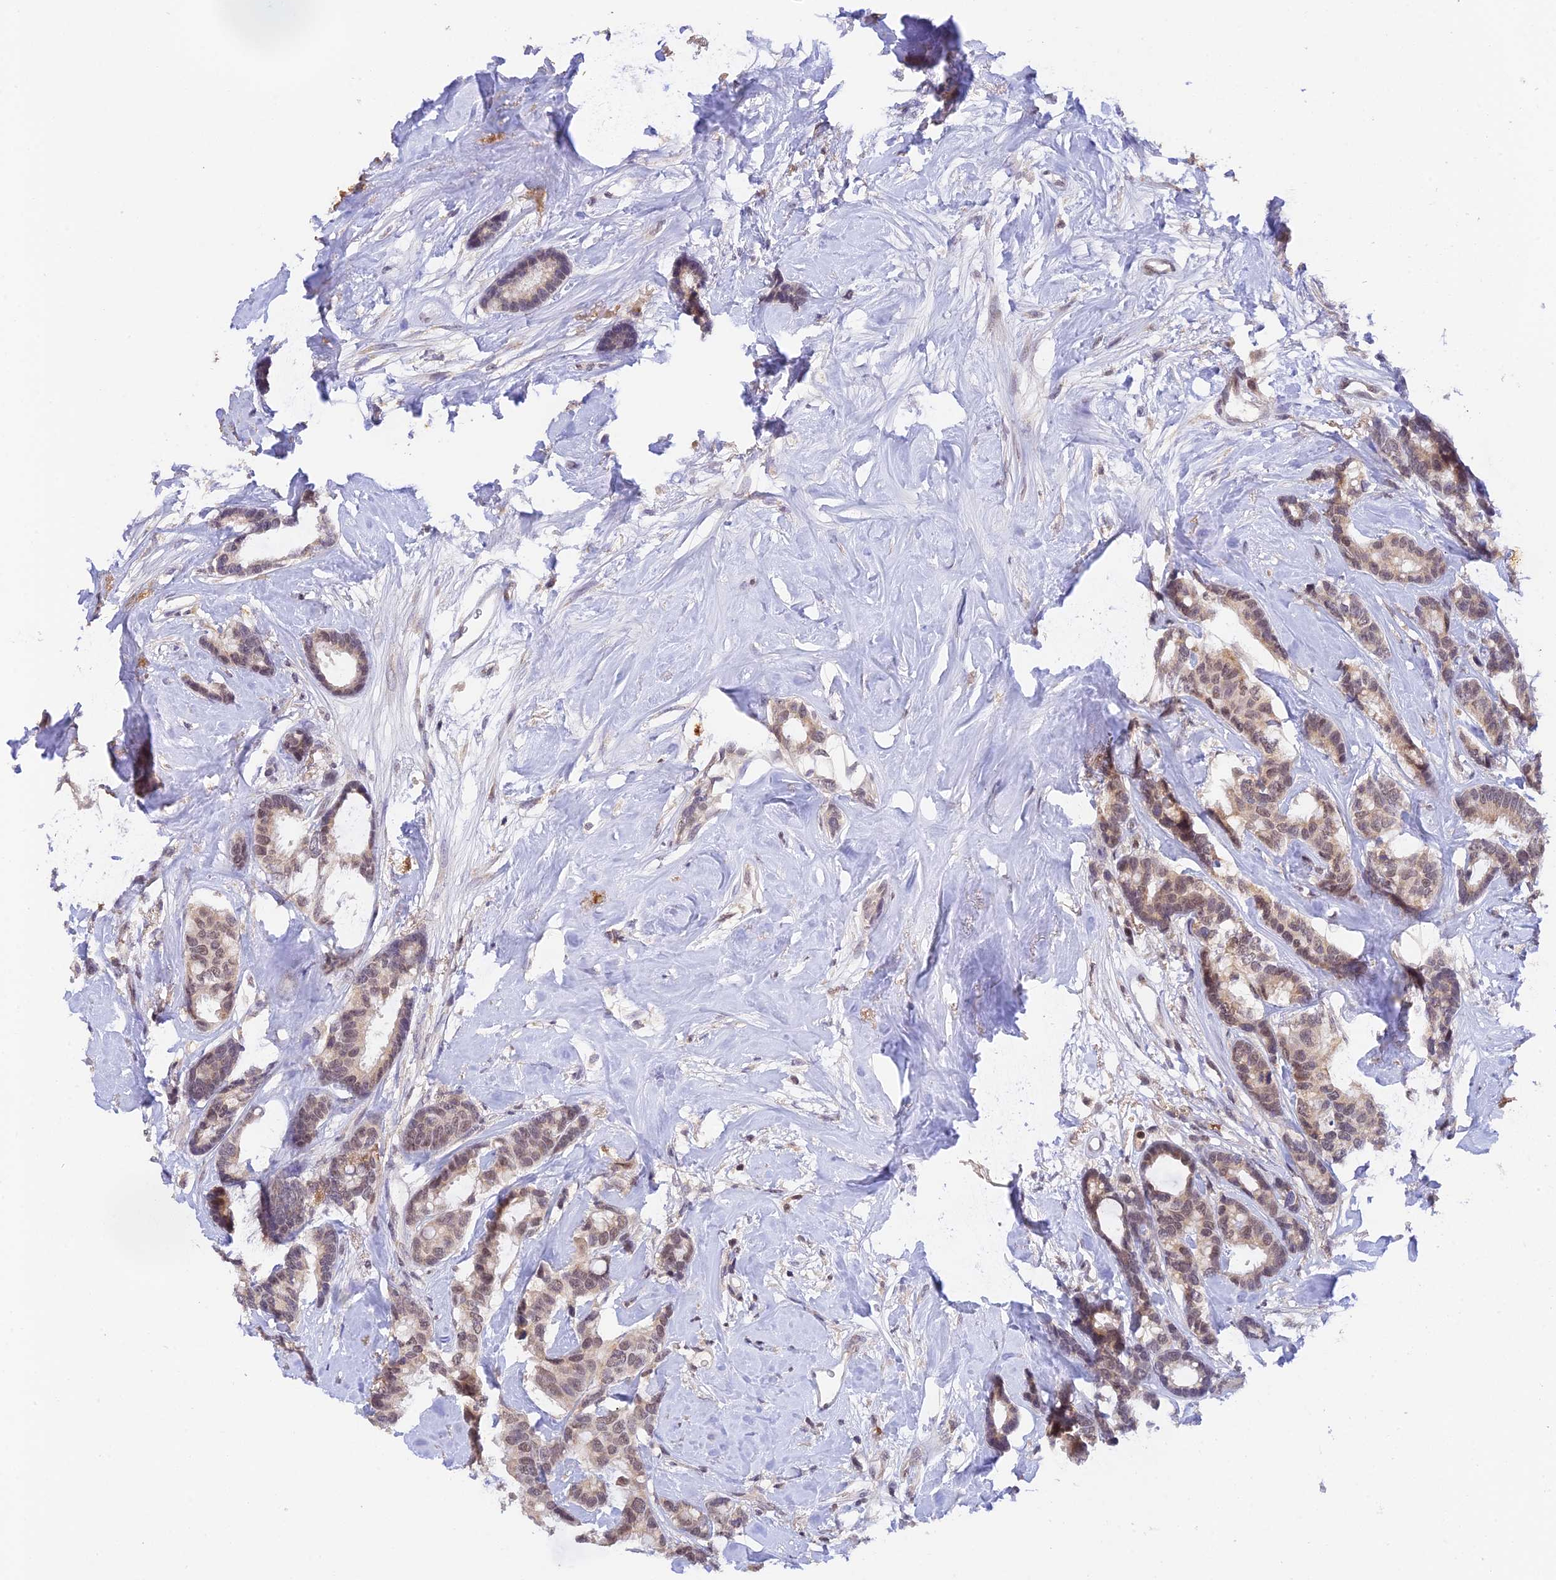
{"staining": {"intensity": "weak", "quantity": "25%-75%", "location": "nuclear"}, "tissue": "breast cancer", "cell_type": "Tumor cells", "image_type": "cancer", "snomed": [{"axis": "morphology", "description": "Duct carcinoma"}, {"axis": "topography", "description": "Breast"}], "caption": "An IHC image of tumor tissue is shown. Protein staining in brown labels weak nuclear positivity in breast cancer (infiltrating ductal carcinoma) within tumor cells.", "gene": "PEX16", "patient": {"sex": "female", "age": 87}}